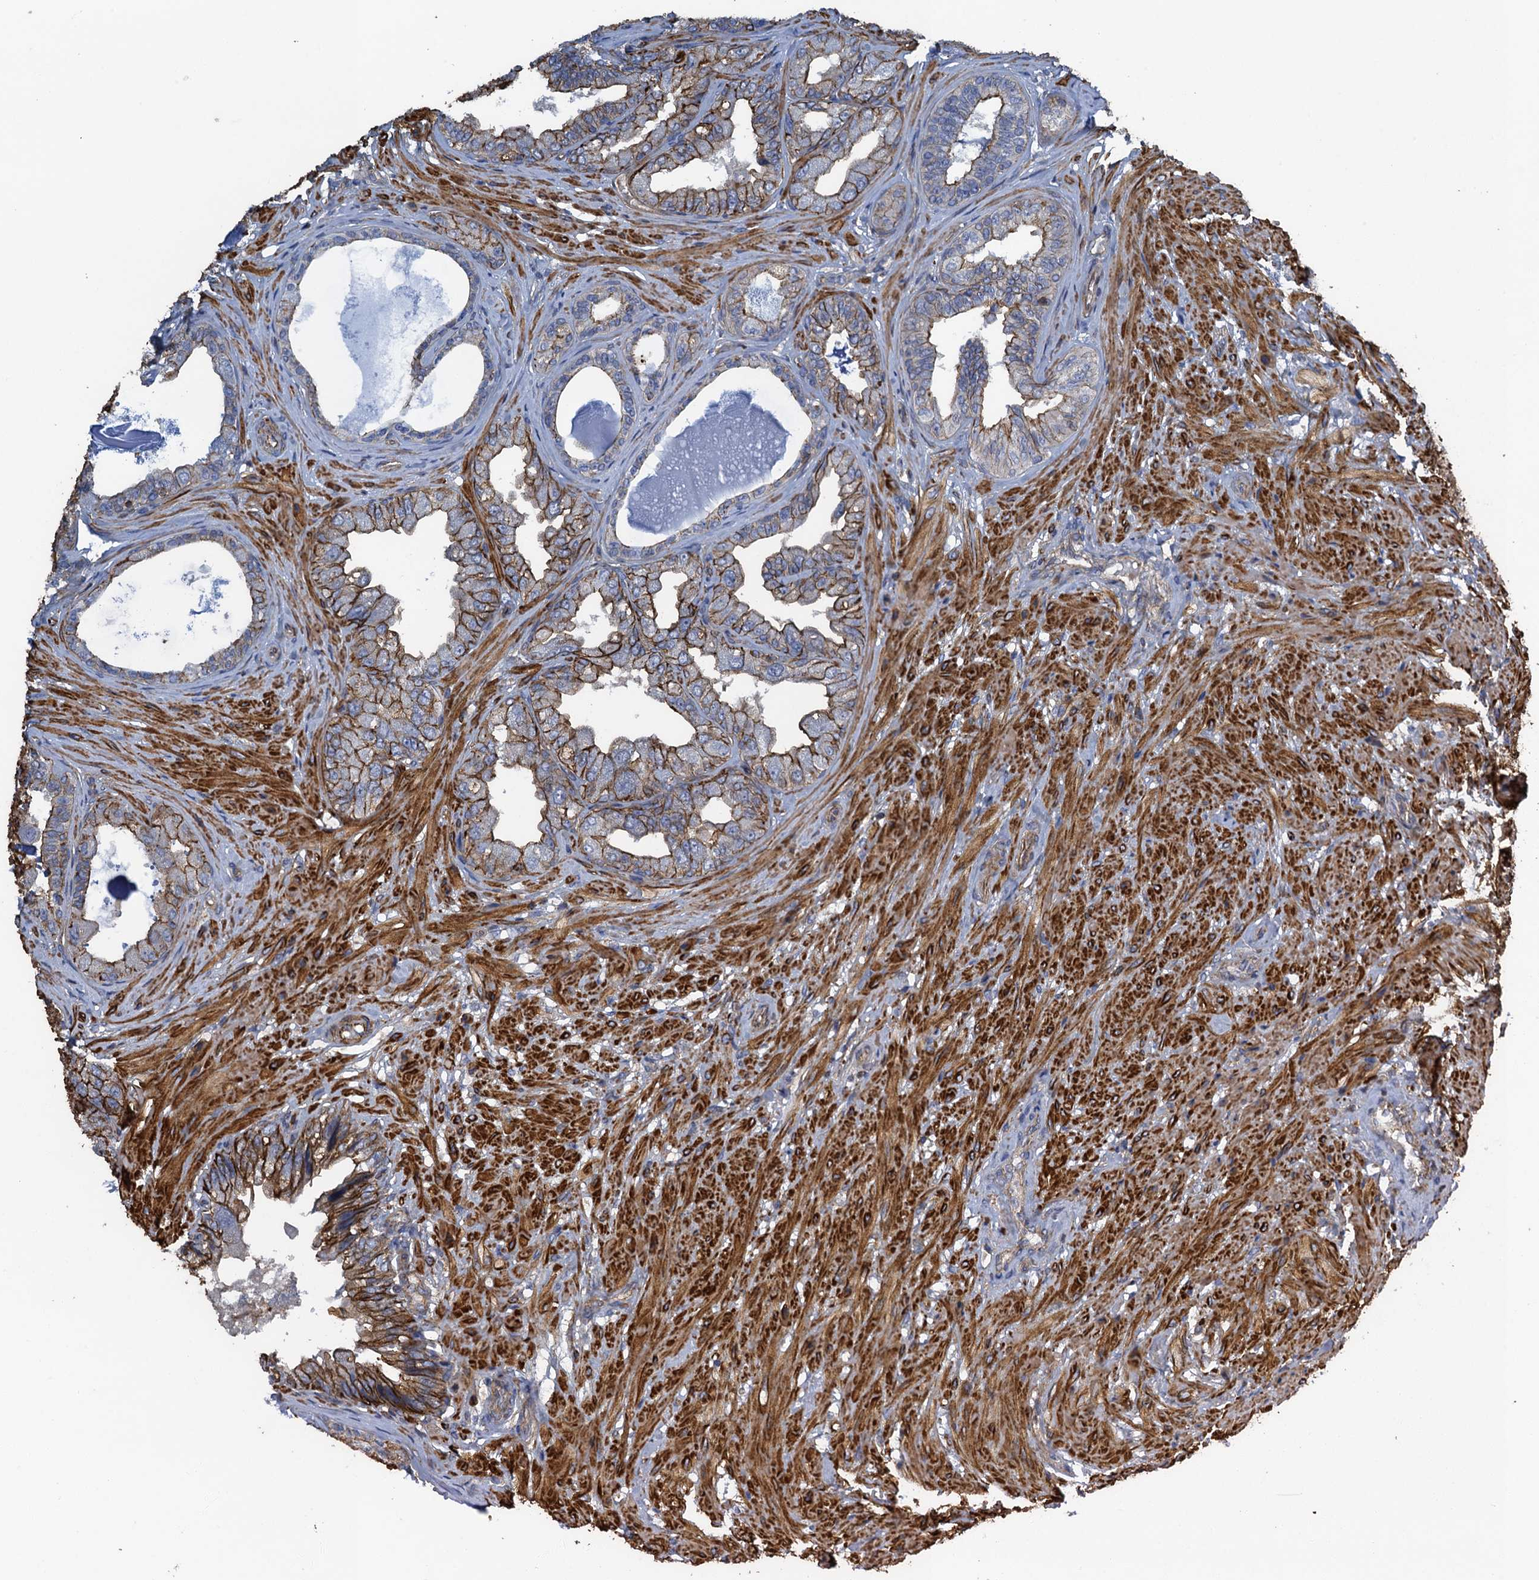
{"staining": {"intensity": "strong", "quantity": "25%-75%", "location": "cytoplasmic/membranous"}, "tissue": "seminal vesicle", "cell_type": "Glandular cells", "image_type": "normal", "snomed": [{"axis": "morphology", "description": "Normal tissue, NOS"}, {"axis": "topography", "description": "Seminal veicle"}, {"axis": "topography", "description": "Peripheral nerve tissue"}], "caption": "The photomicrograph shows staining of benign seminal vesicle, revealing strong cytoplasmic/membranous protein staining (brown color) within glandular cells. (IHC, brightfield microscopy, high magnification).", "gene": "PROSER2", "patient": {"sex": "male", "age": 63}}